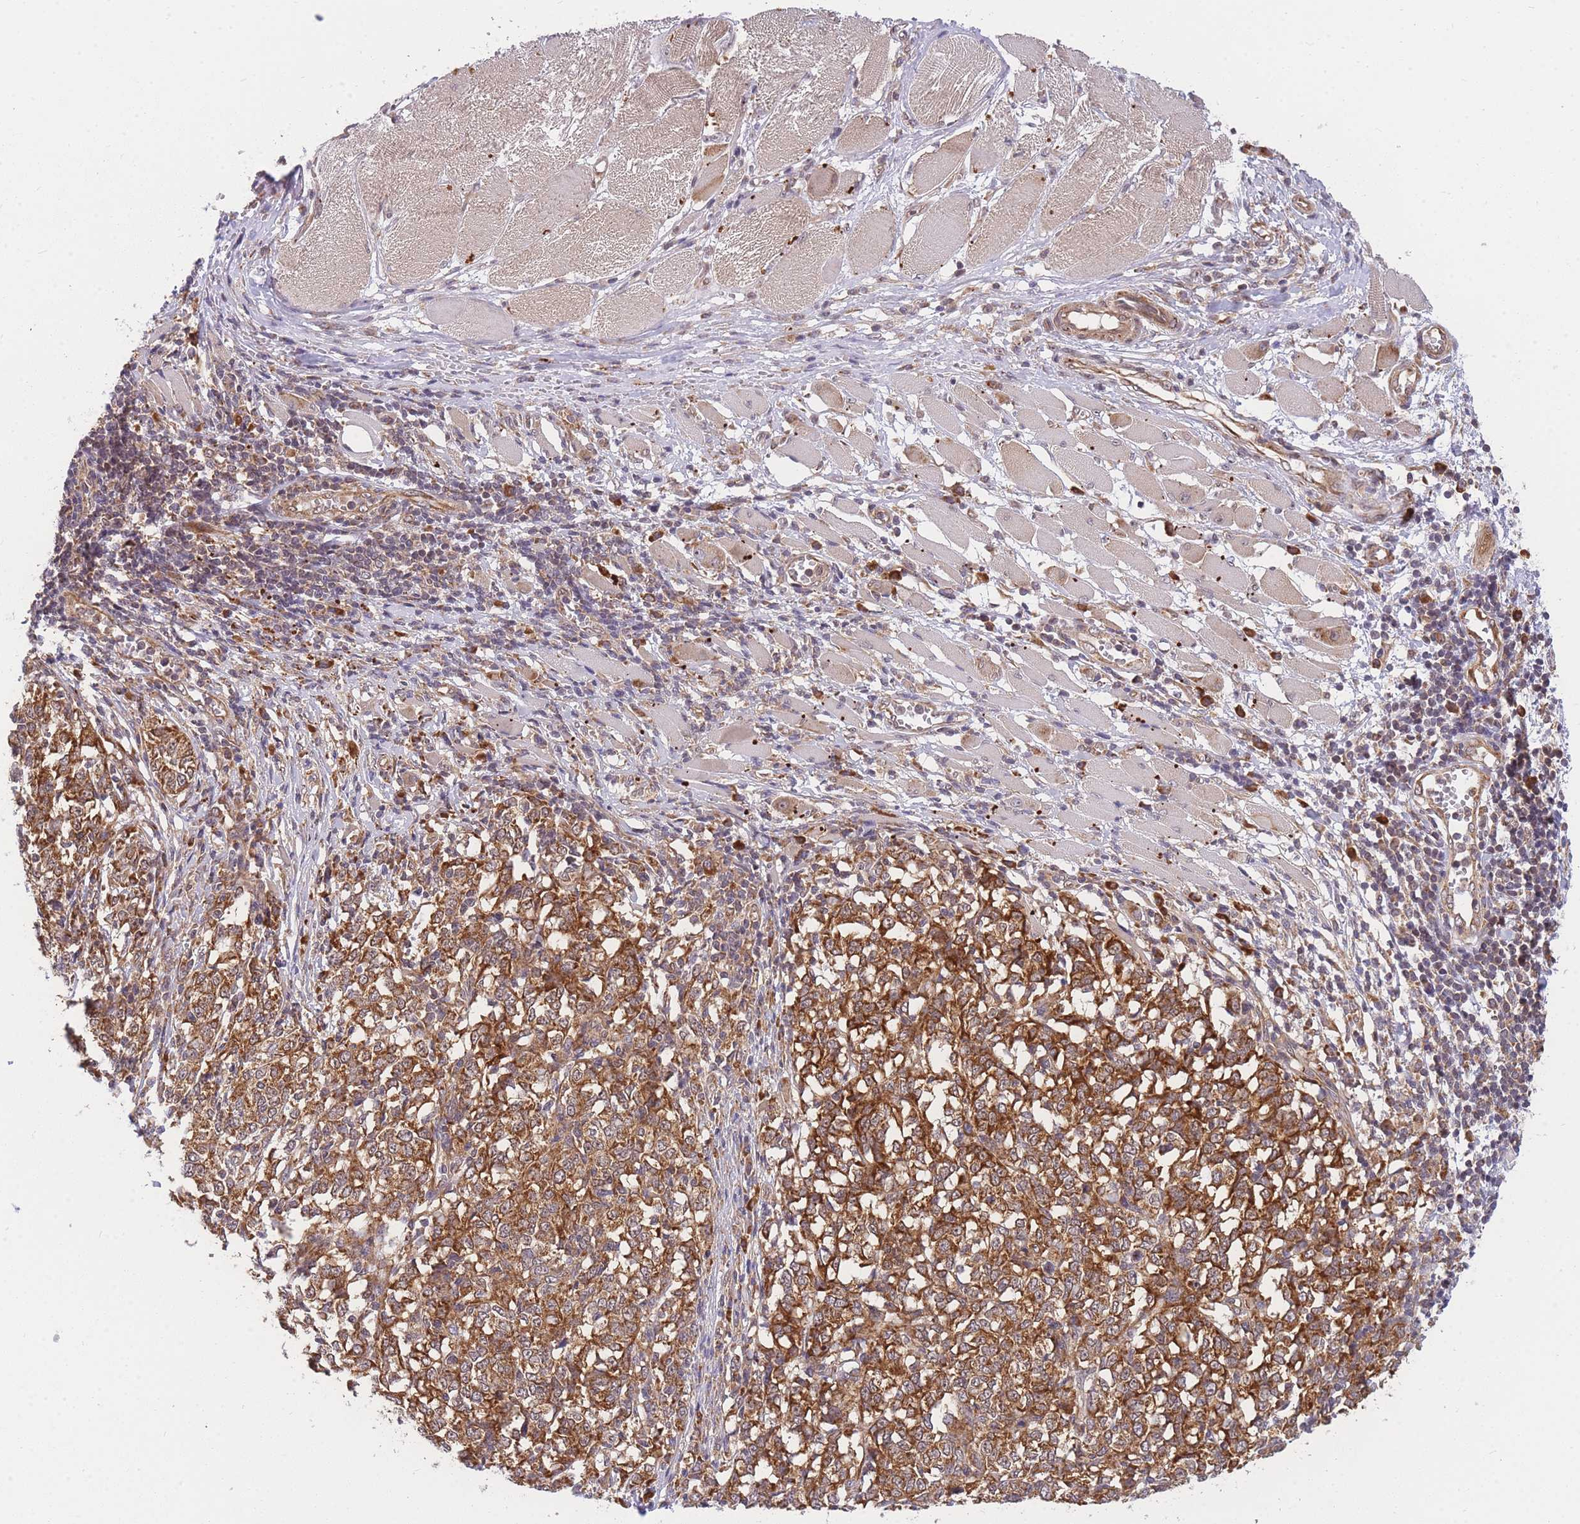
{"staining": {"intensity": "strong", "quantity": ">75%", "location": "cytoplasmic/membranous"}, "tissue": "melanoma", "cell_type": "Tumor cells", "image_type": "cancer", "snomed": [{"axis": "morphology", "description": "Malignant melanoma, NOS"}, {"axis": "topography", "description": "Skin"}], "caption": "Brown immunohistochemical staining in malignant melanoma demonstrates strong cytoplasmic/membranous positivity in about >75% of tumor cells.", "gene": "MRPL23", "patient": {"sex": "female", "age": 72}}